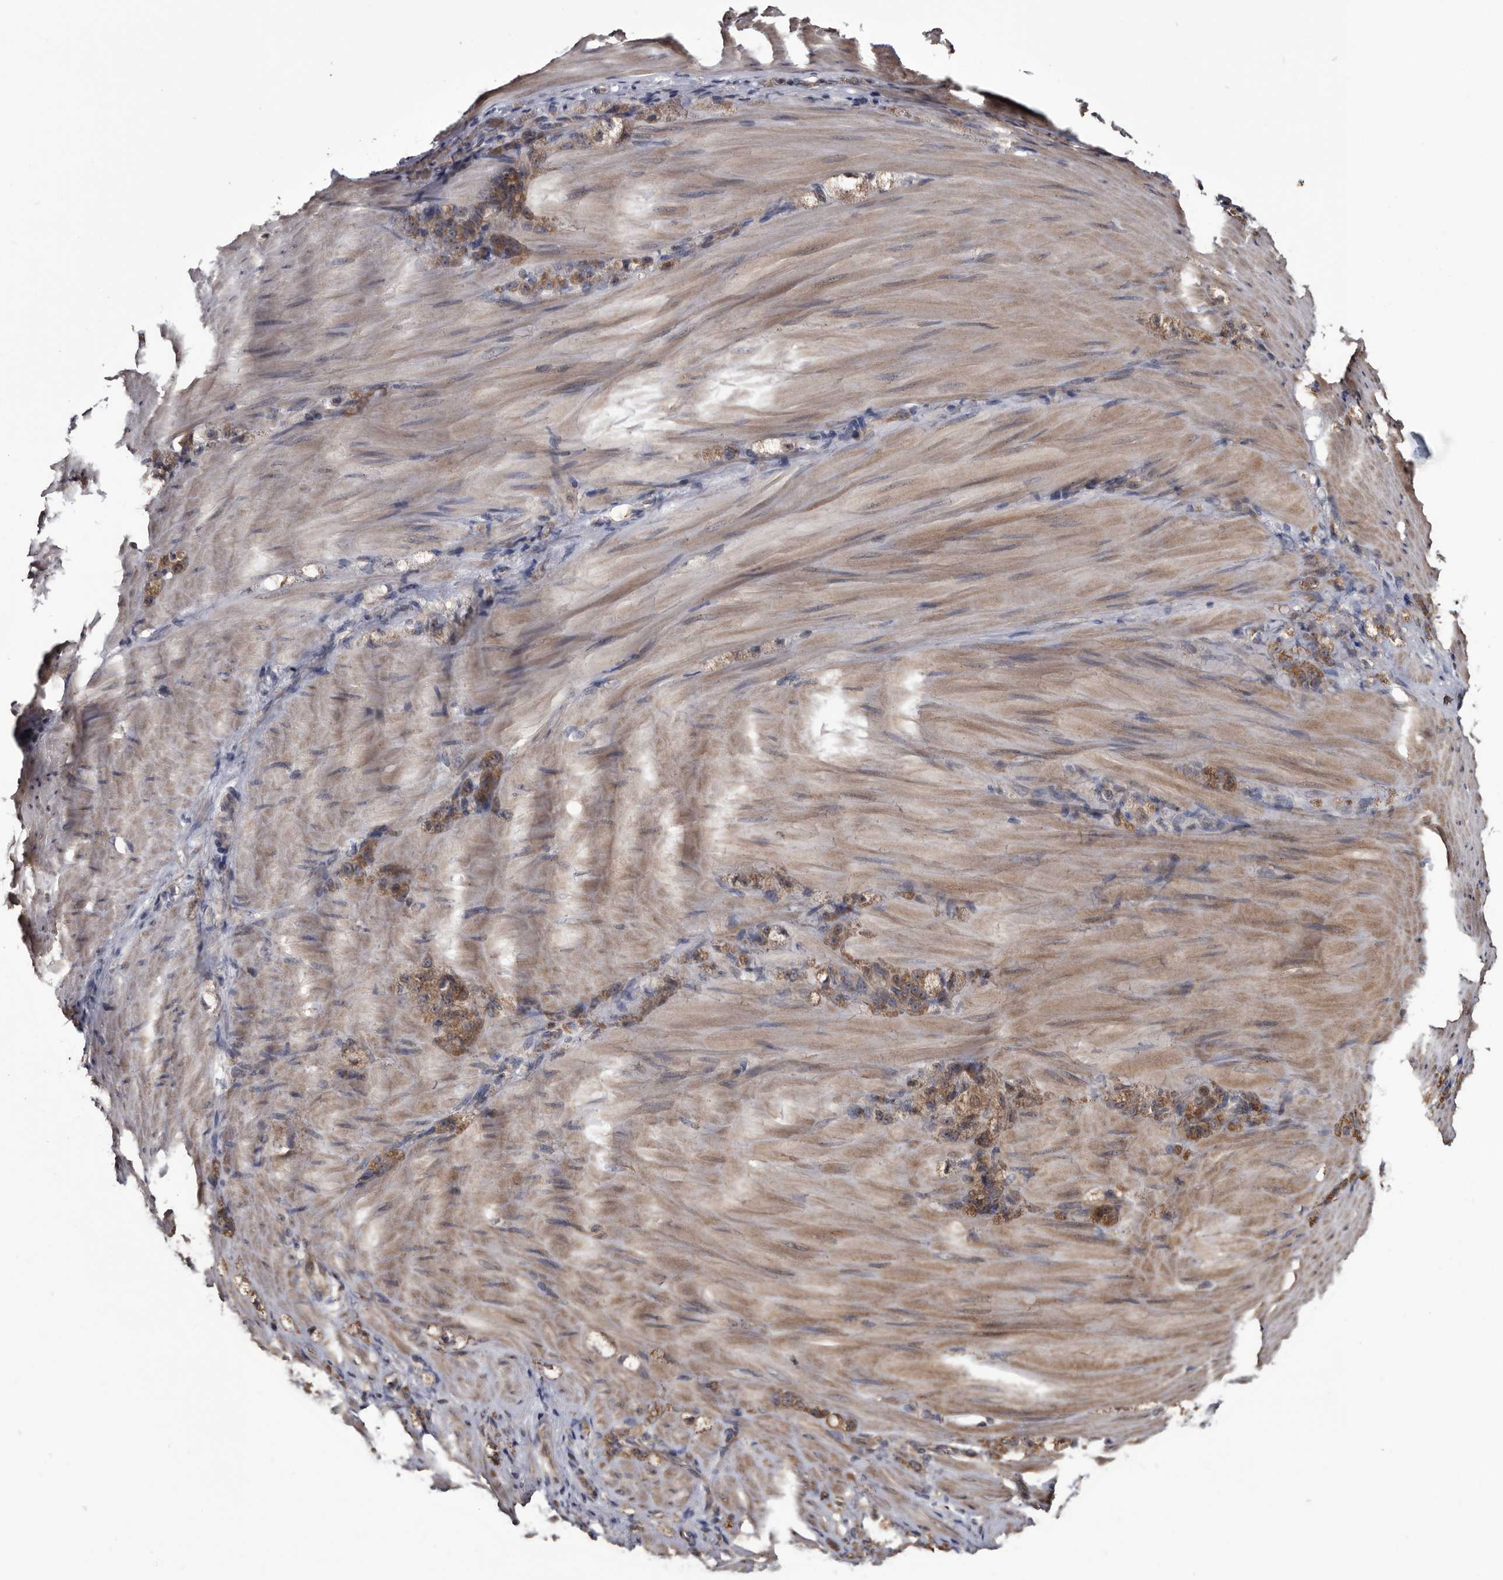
{"staining": {"intensity": "moderate", "quantity": ">75%", "location": "cytoplasmic/membranous"}, "tissue": "stomach cancer", "cell_type": "Tumor cells", "image_type": "cancer", "snomed": [{"axis": "morphology", "description": "Normal tissue, NOS"}, {"axis": "morphology", "description": "Adenocarcinoma, NOS"}, {"axis": "topography", "description": "Stomach"}], "caption": "The histopathology image shows staining of adenocarcinoma (stomach), revealing moderate cytoplasmic/membranous protein expression (brown color) within tumor cells. (Brightfield microscopy of DAB IHC at high magnification).", "gene": "TTI2", "patient": {"sex": "male", "age": 82}}